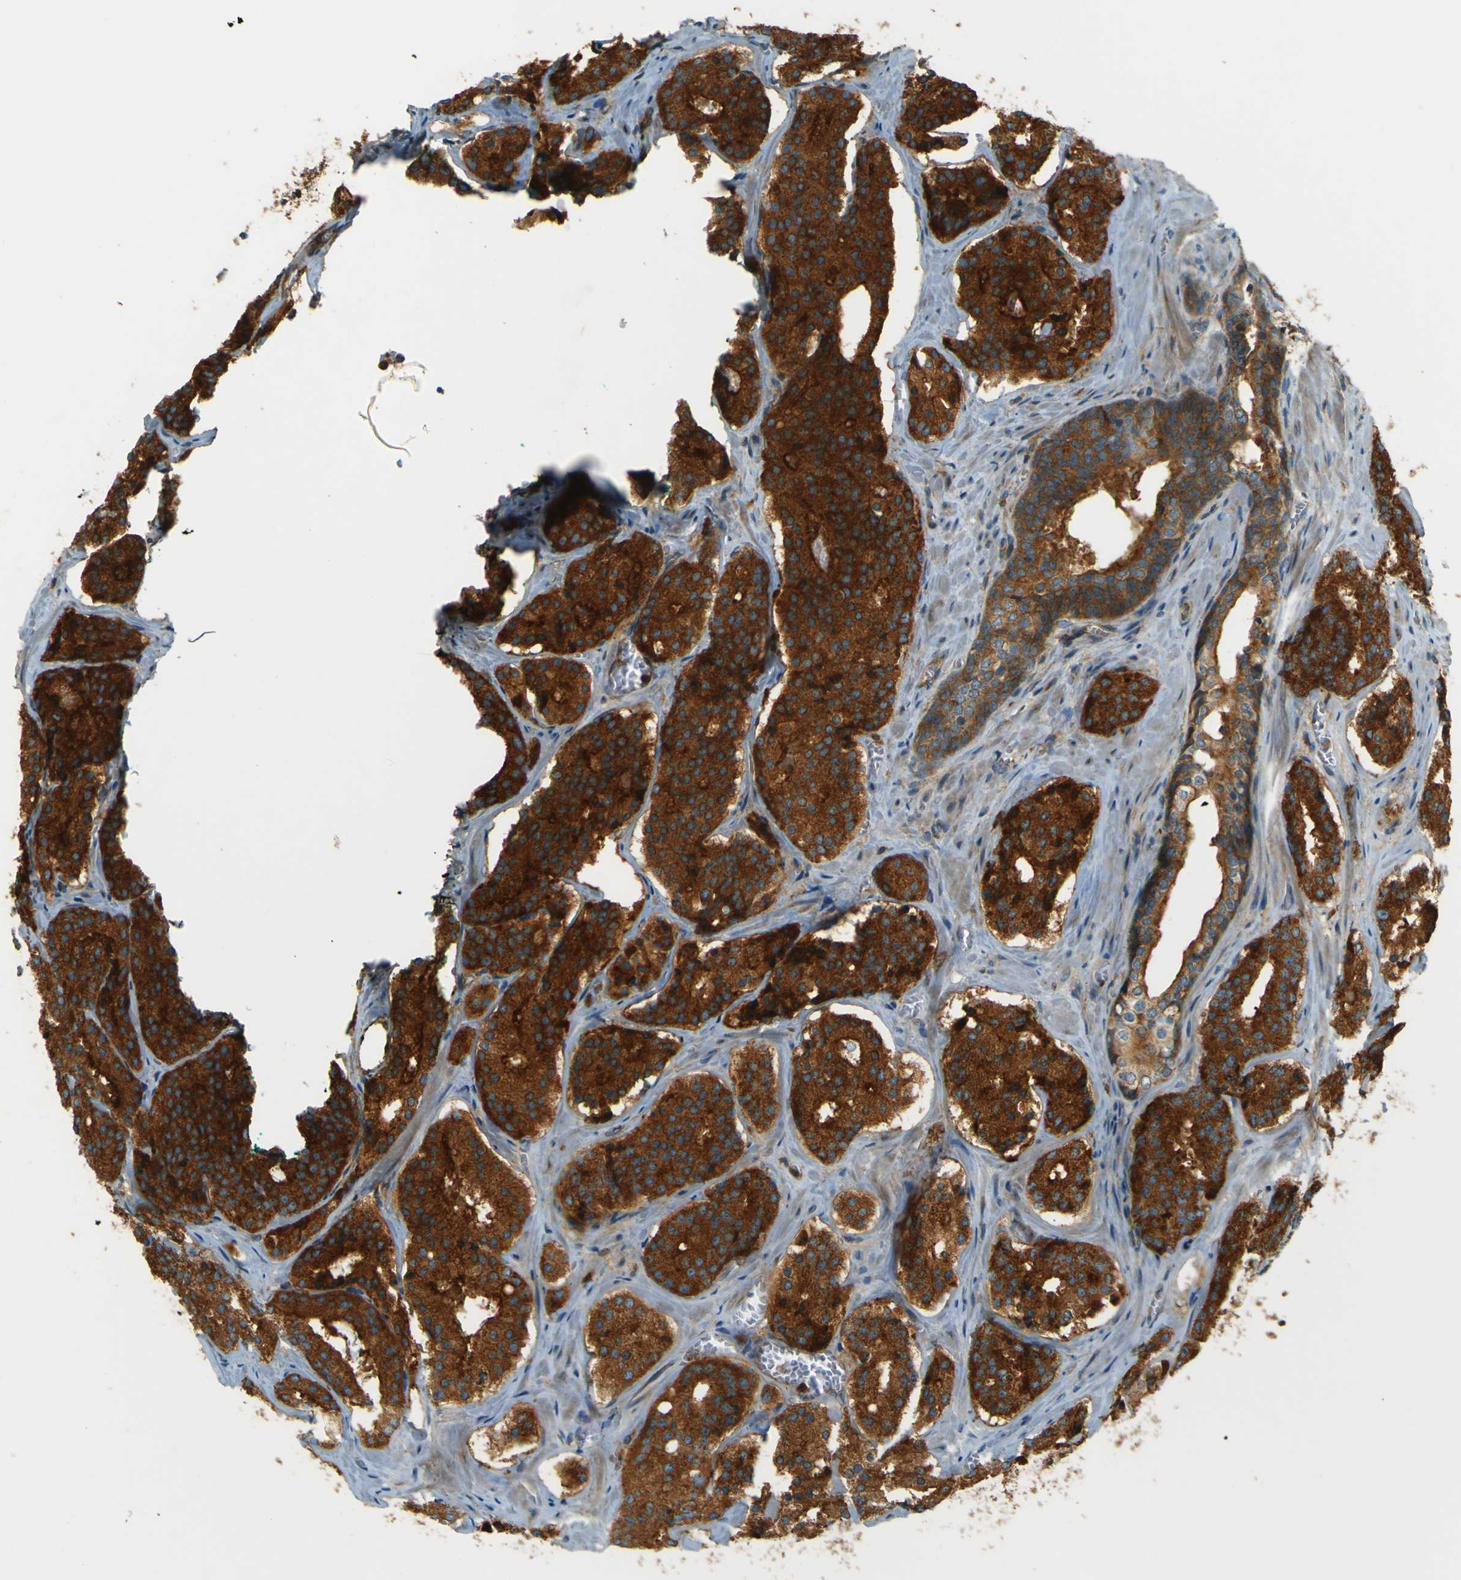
{"staining": {"intensity": "strong", "quantity": ">75%", "location": "cytoplasmic/membranous"}, "tissue": "prostate cancer", "cell_type": "Tumor cells", "image_type": "cancer", "snomed": [{"axis": "morphology", "description": "Adenocarcinoma, High grade"}, {"axis": "topography", "description": "Prostate"}], "caption": "Prostate cancer (high-grade adenocarcinoma) tissue demonstrates strong cytoplasmic/membranous positivity in about >75% of tumor cells (Stains: DAB (3,3'-diaminobenzidine) in brown, nuclei in blue, Microscopy: brightfield microscopy at high magnification).", "gene": "DNAJC5", "patient": {"sex": "male", "age": 60}}